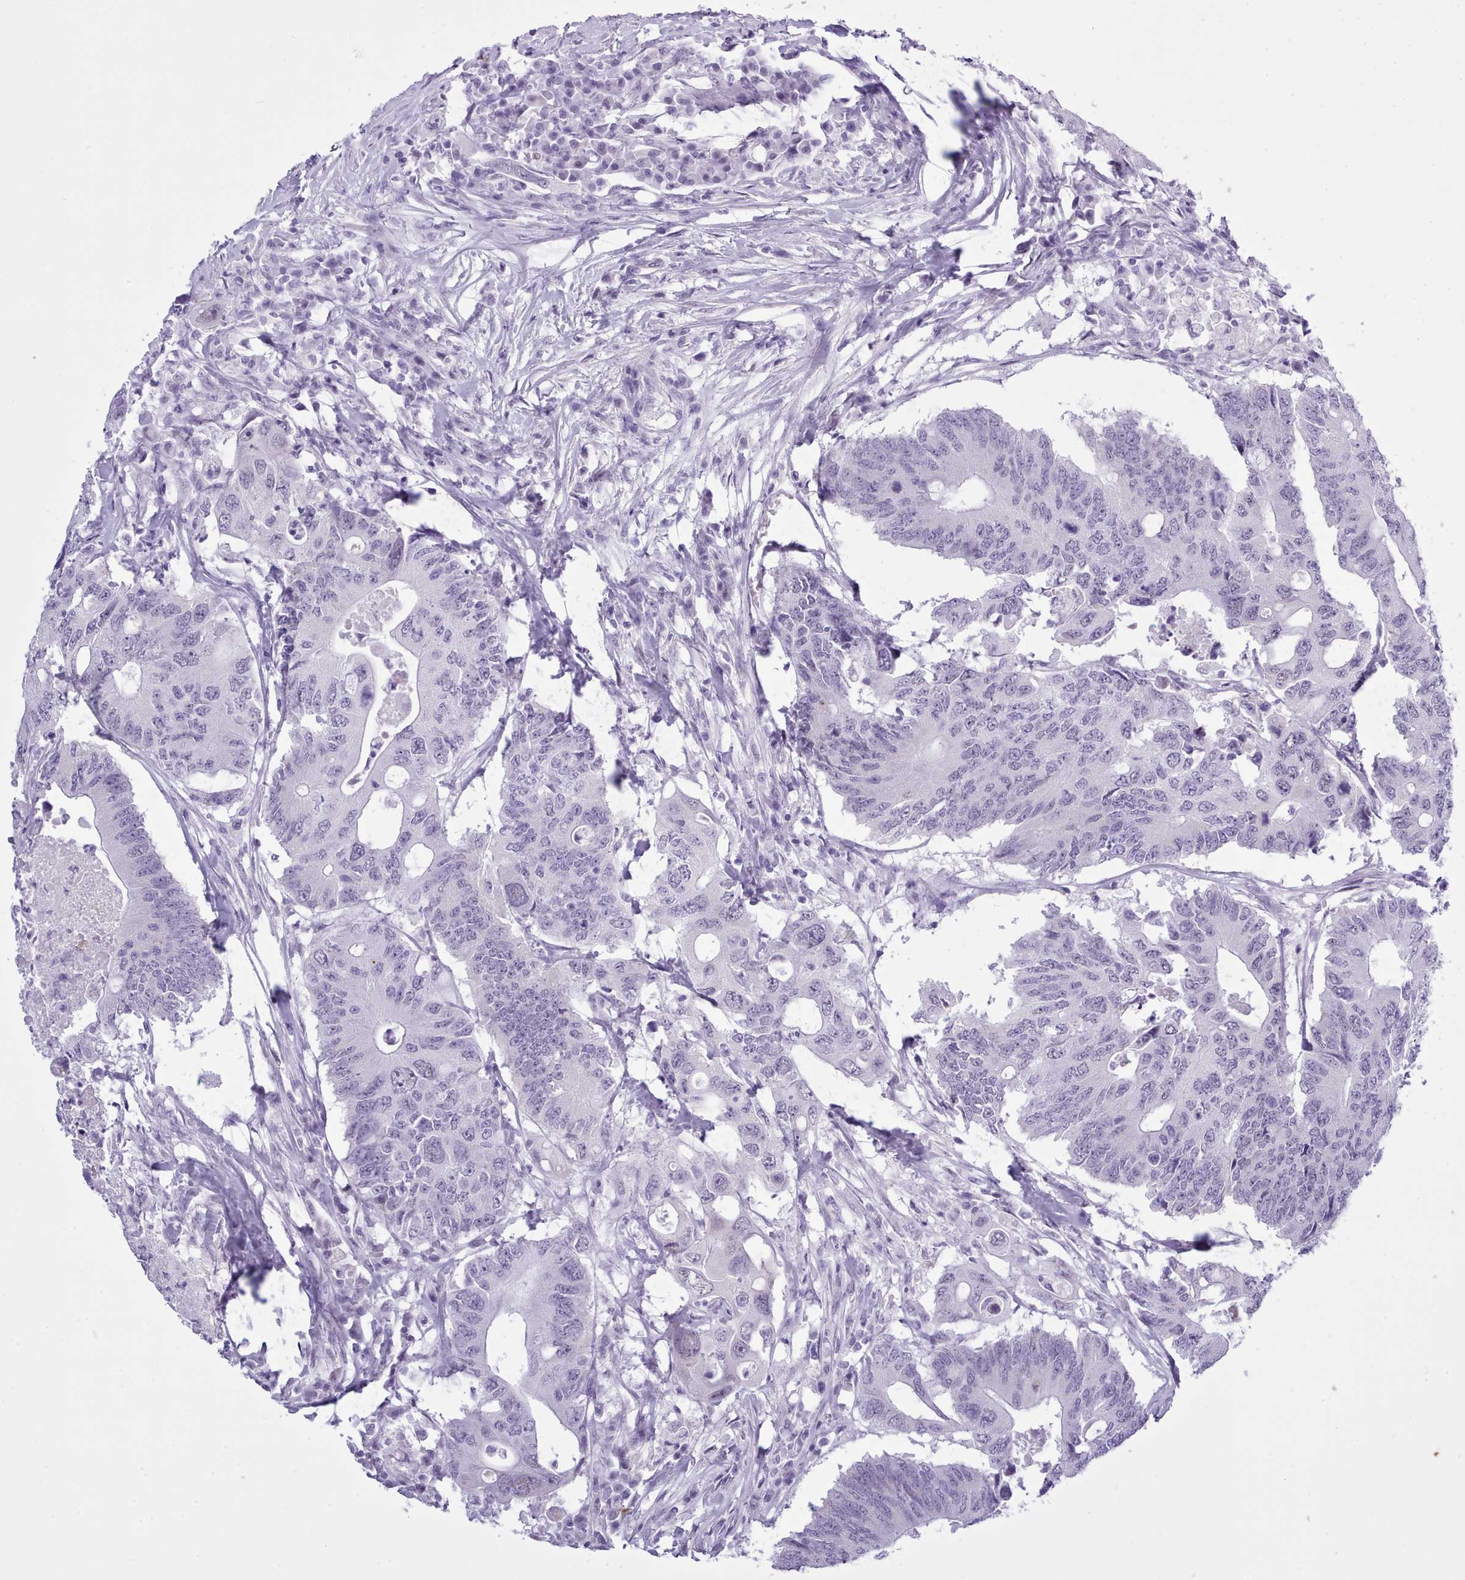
{"staining": {"intensity": "negative", "quantity": "none", "location": "none"}, "tissue": "colorectal cancer", "cell_type": "Tumor cells", "image_type": "cancer", "snomed": [{"axis": "morphology", "description": "Adenocarcinoma, NOS"}, {"axis": "topography", "description": "Colon"}], "caption": "This is a micrograph of immunohistochemistry staining of colorectal cancer, which shows no staining in tumor cells.", "gene": "FBXO48", "patient": {"sex": "male", "age": 71}}